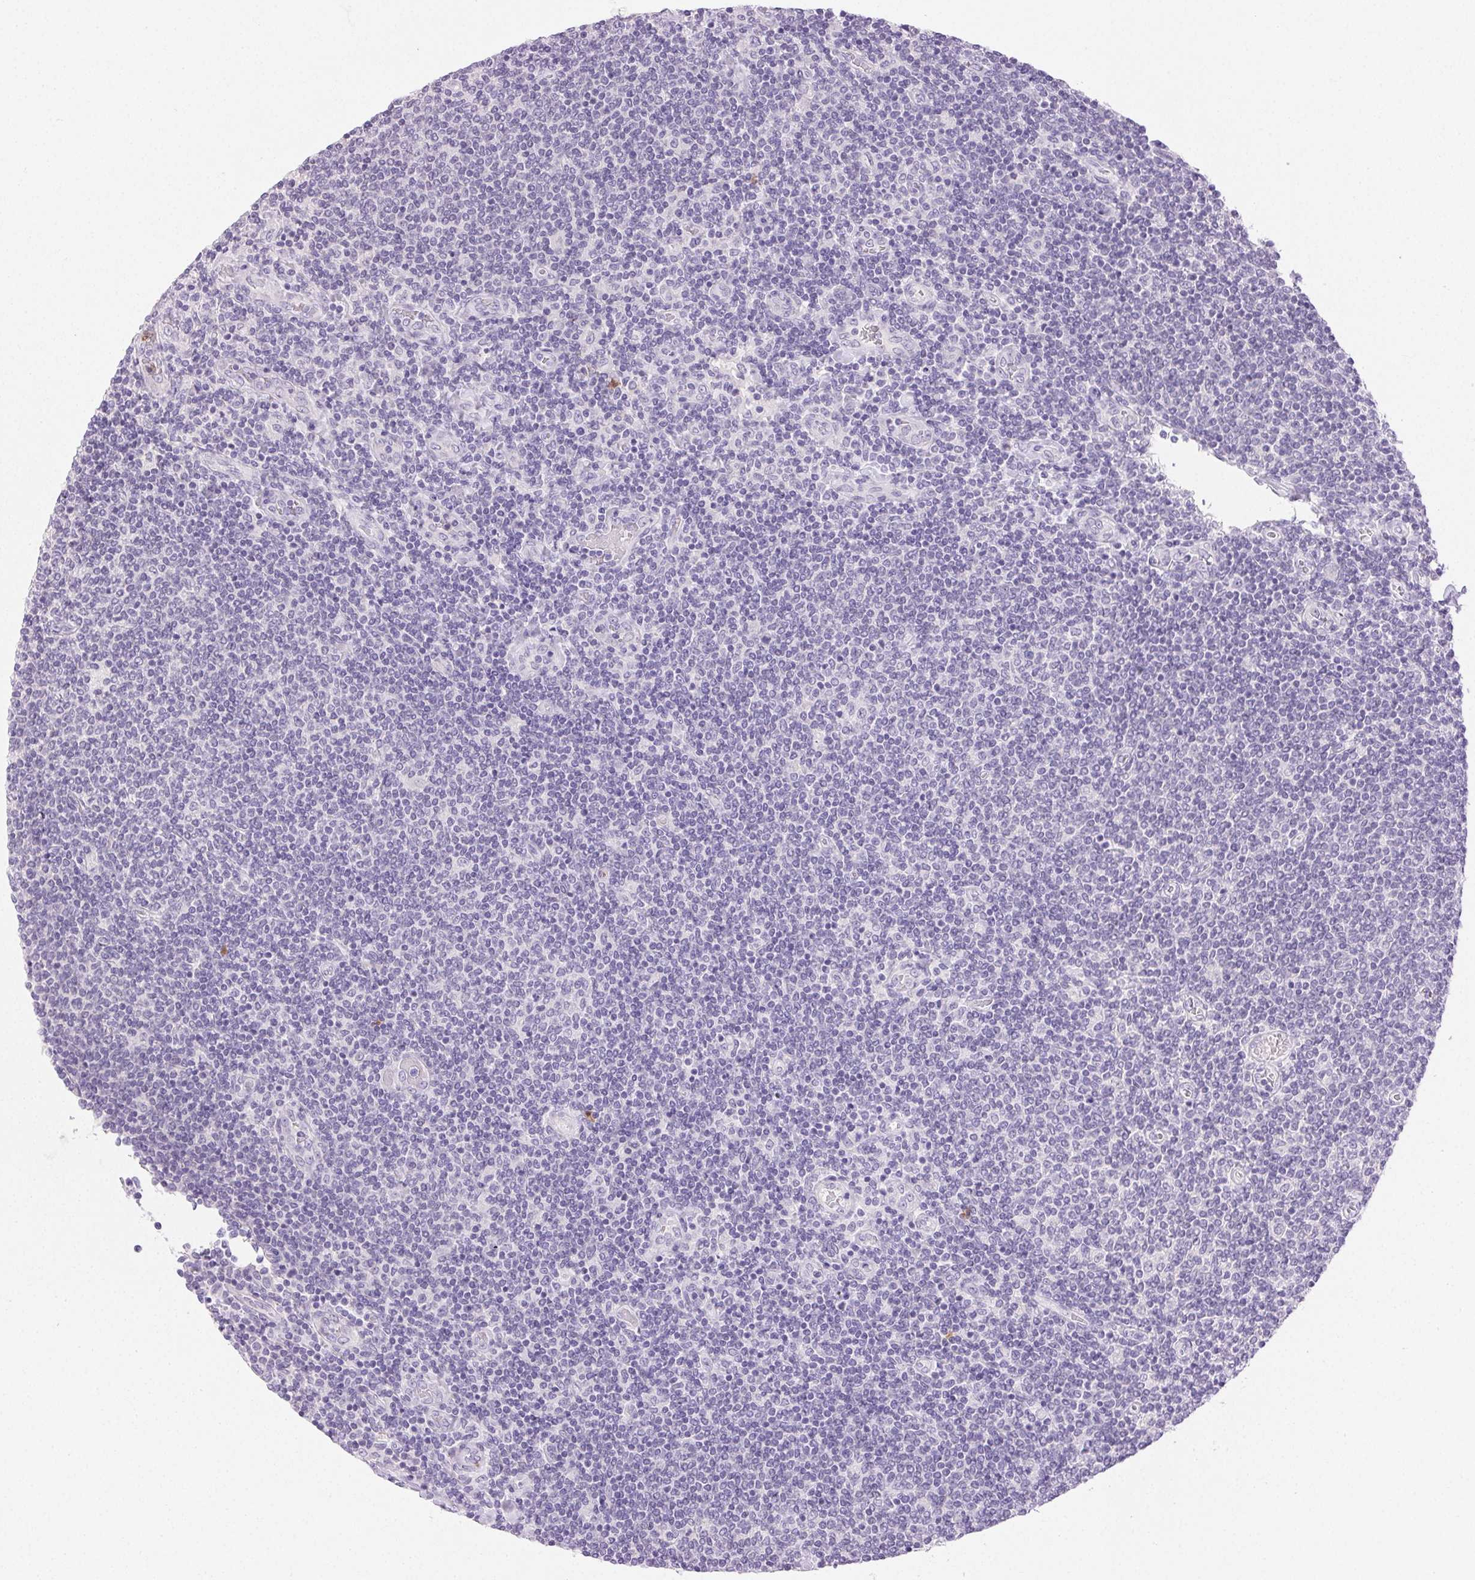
{"staining": {"intensity": "negative", "quantity": "none", "location": "none"}, "tissue": "lymphoma", "cell_type": "Tumor cells", "image_type": "cancer", "snomed": [{"axis": "morphology", "description": "Malignant lymphoma, non-Hodgkin's type, Low grade"}, {"axis": "topography", "description": "Lymph node"}], "caption": "Protein analysis of low-grade malignant lymphoma, non-Hodgkin's type displays no significant staining in tumor cells. Brightfield microscopy of IHC stained with DAB (3,3'-diaminobenzidine) (brown) and hematoxylin (blue), captured at high magnification.", "gene": "EMX2", "patient": {"sex": "male", "age": 52}}